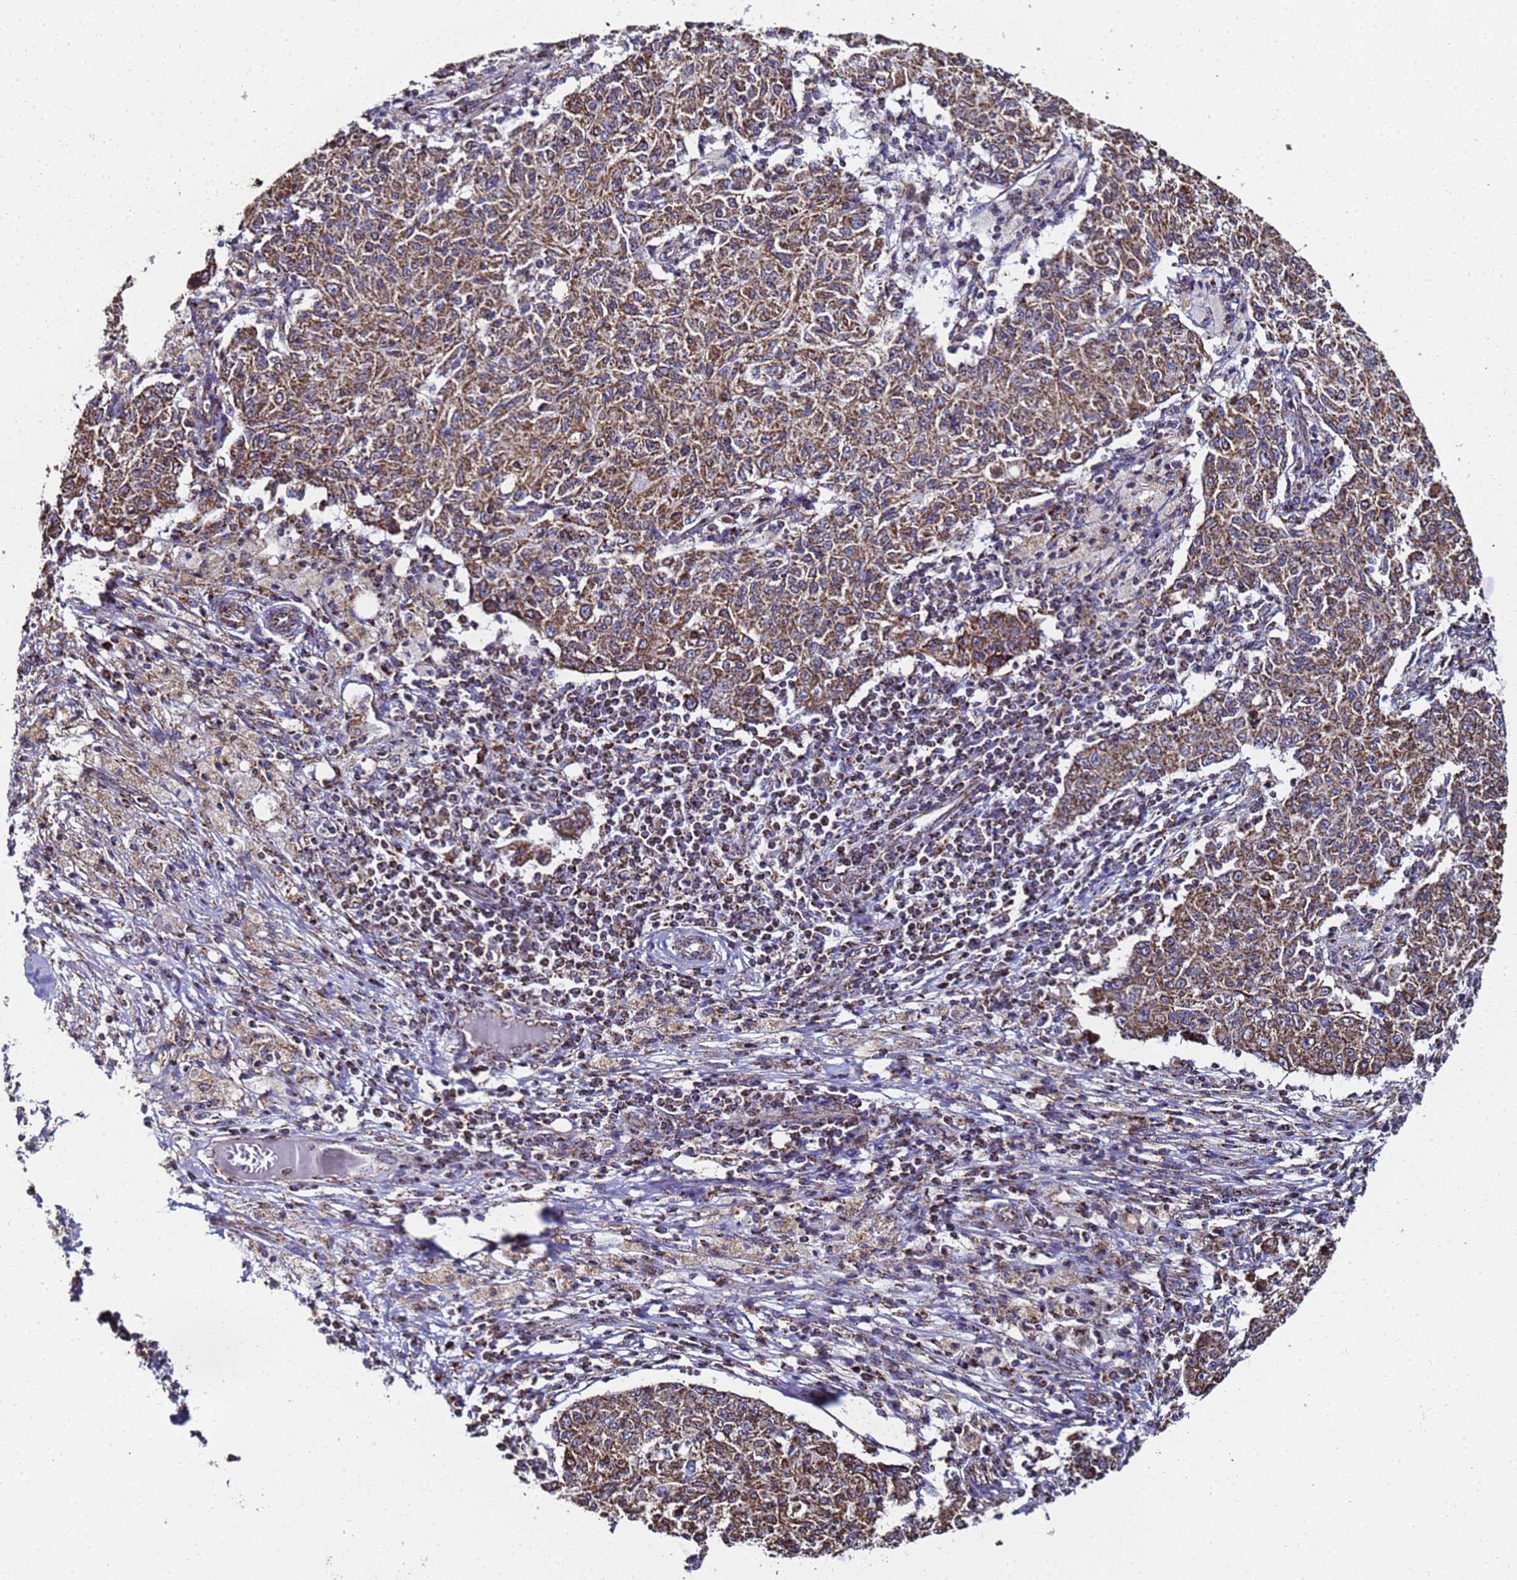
{"staining": {"intensity": "moderate", "quantity": ">75%", "location": "cytoplasmic/membranous"}, "tissue": "ovarian cancer", "cell_type": "Tumor cells", "image_type": "cancer", "snomed": [{"axis": "morphology", "description": "Carcinoma, endometroid"}, {"axis": "topography", "description": "Ovary"}], "caption": "A histopathology image of endometroid carcinoma (ovarian) stained for a protein reveals moderate cytoplasmic/membranous brown staining in tumor cells.", "gene": "MRPS12", "patient": {"sex": "female", "age": 42}}